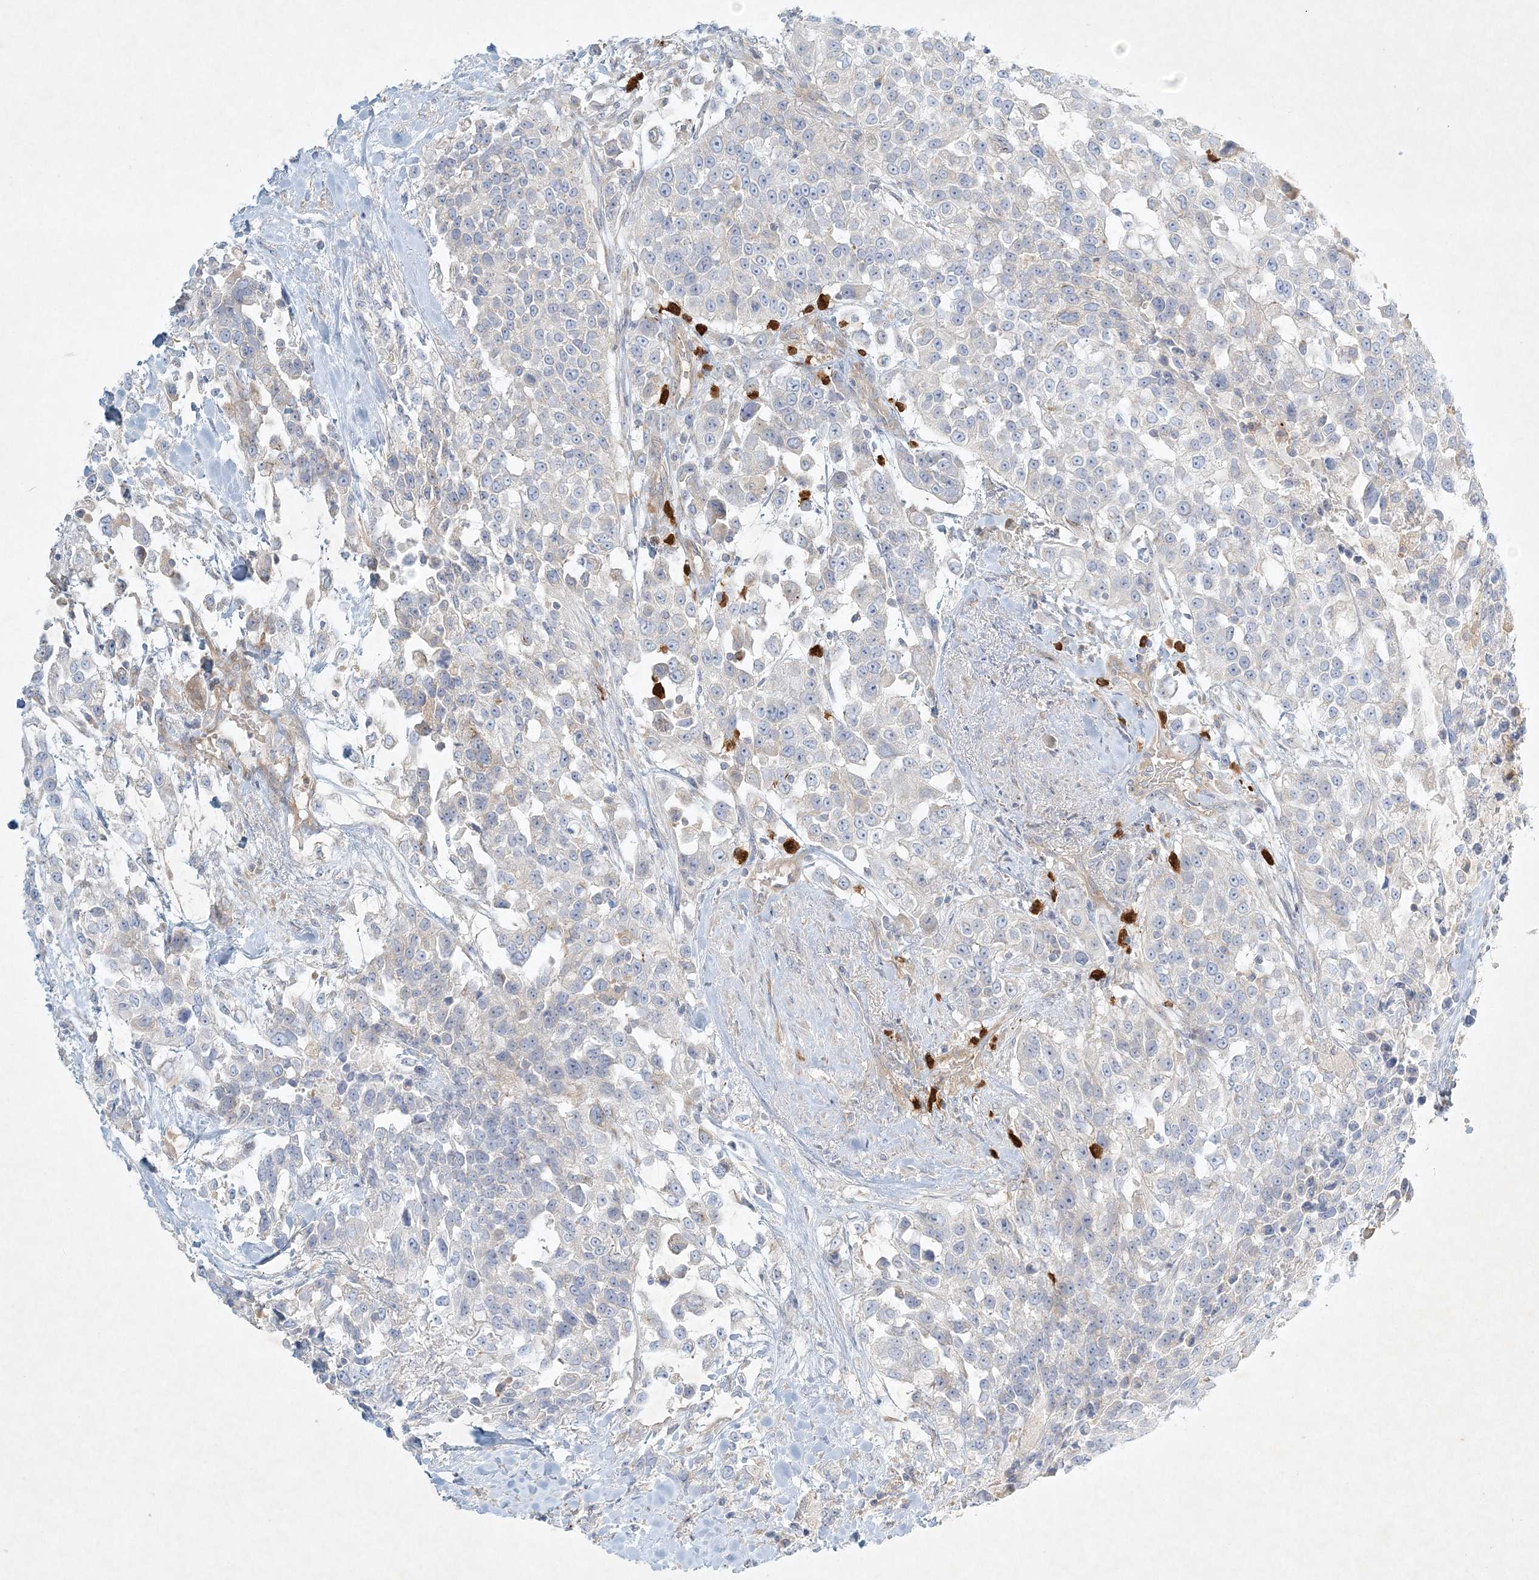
{"staining": {"intensity": "negative", "quantity": "none", "location": "none"}, "tissue": "urothelial cancer", "cell_type": "Tumor cells", "image_type": "cancer", "snomed": [{"axis": "morphology", "description": "Urothelial carcinoma, High grade"}, {"axis": "topography", "description": "Urinary bladder"}], "caption": "DAB (3,3'-diaminobenzidine) immunohistochemical staining of high-grade urothelial carcinoma reveals no significant staining in tumor cells. (DAB immunohistochemistry, high magnification).", "gene": "STK11IP", "patient": {"sex": "female", "age": 80}}